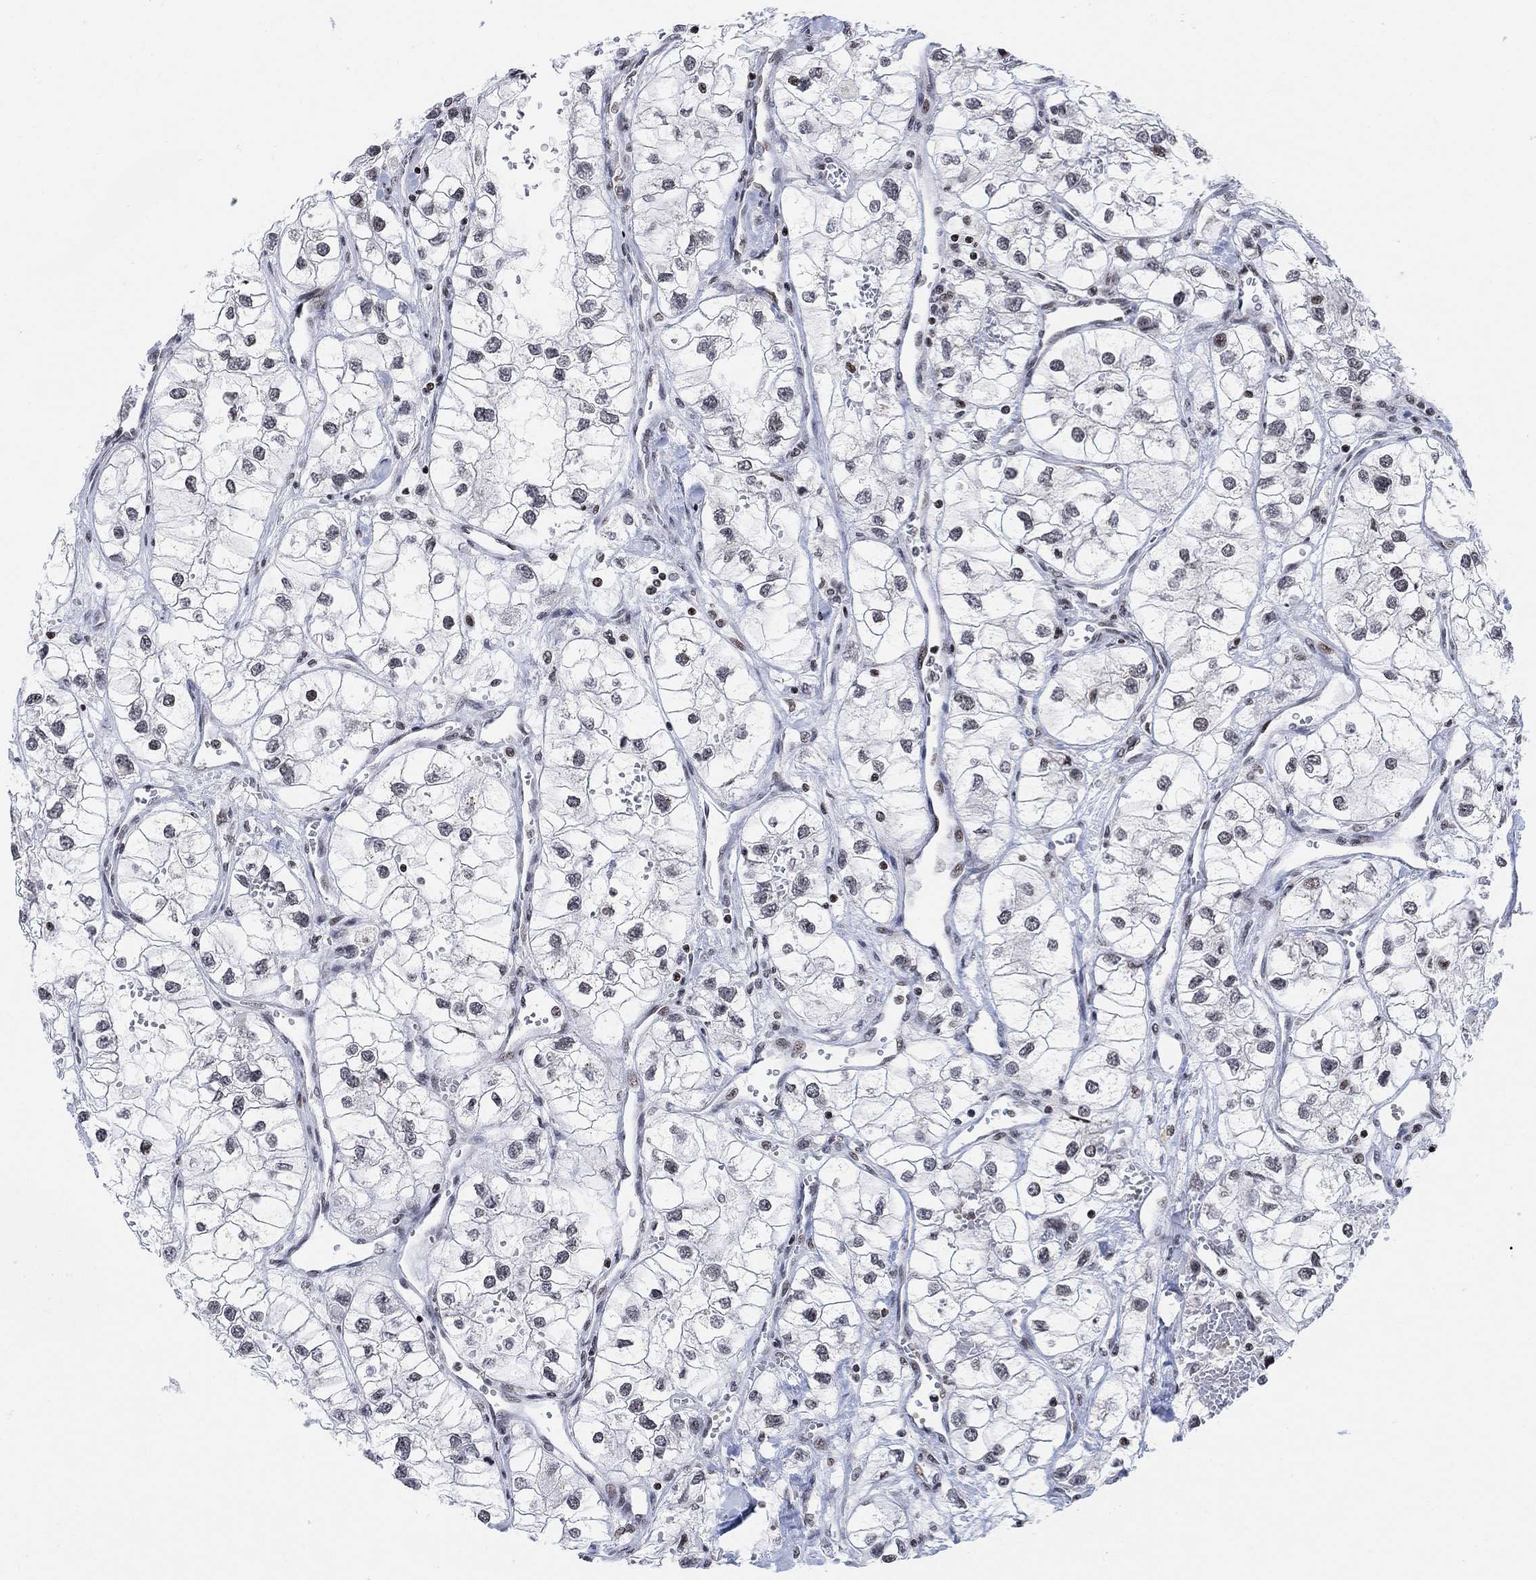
{"staining": {"intensity": "negative", "quantity": "none", "location": "none"}, "tissue": "renal cancer", "cell_type": "Tumor cells", "image_type": "cancer", "snomed": [{"axis": "morphology", "description": "Adenocarcinoma, NOS"}, {"axis": "topography", "description": "Kidney"}], "caption": "Immunohistochemical staining of renal cancer (adenocarcinoma) reveals no significant expression in tumor cells. The staining is performed using DAB brown chromogen with nuclei counter-stained in using hematoxylin.", "gene": "ABHD14A", "patient": {"sex": "male", "age": 59}}